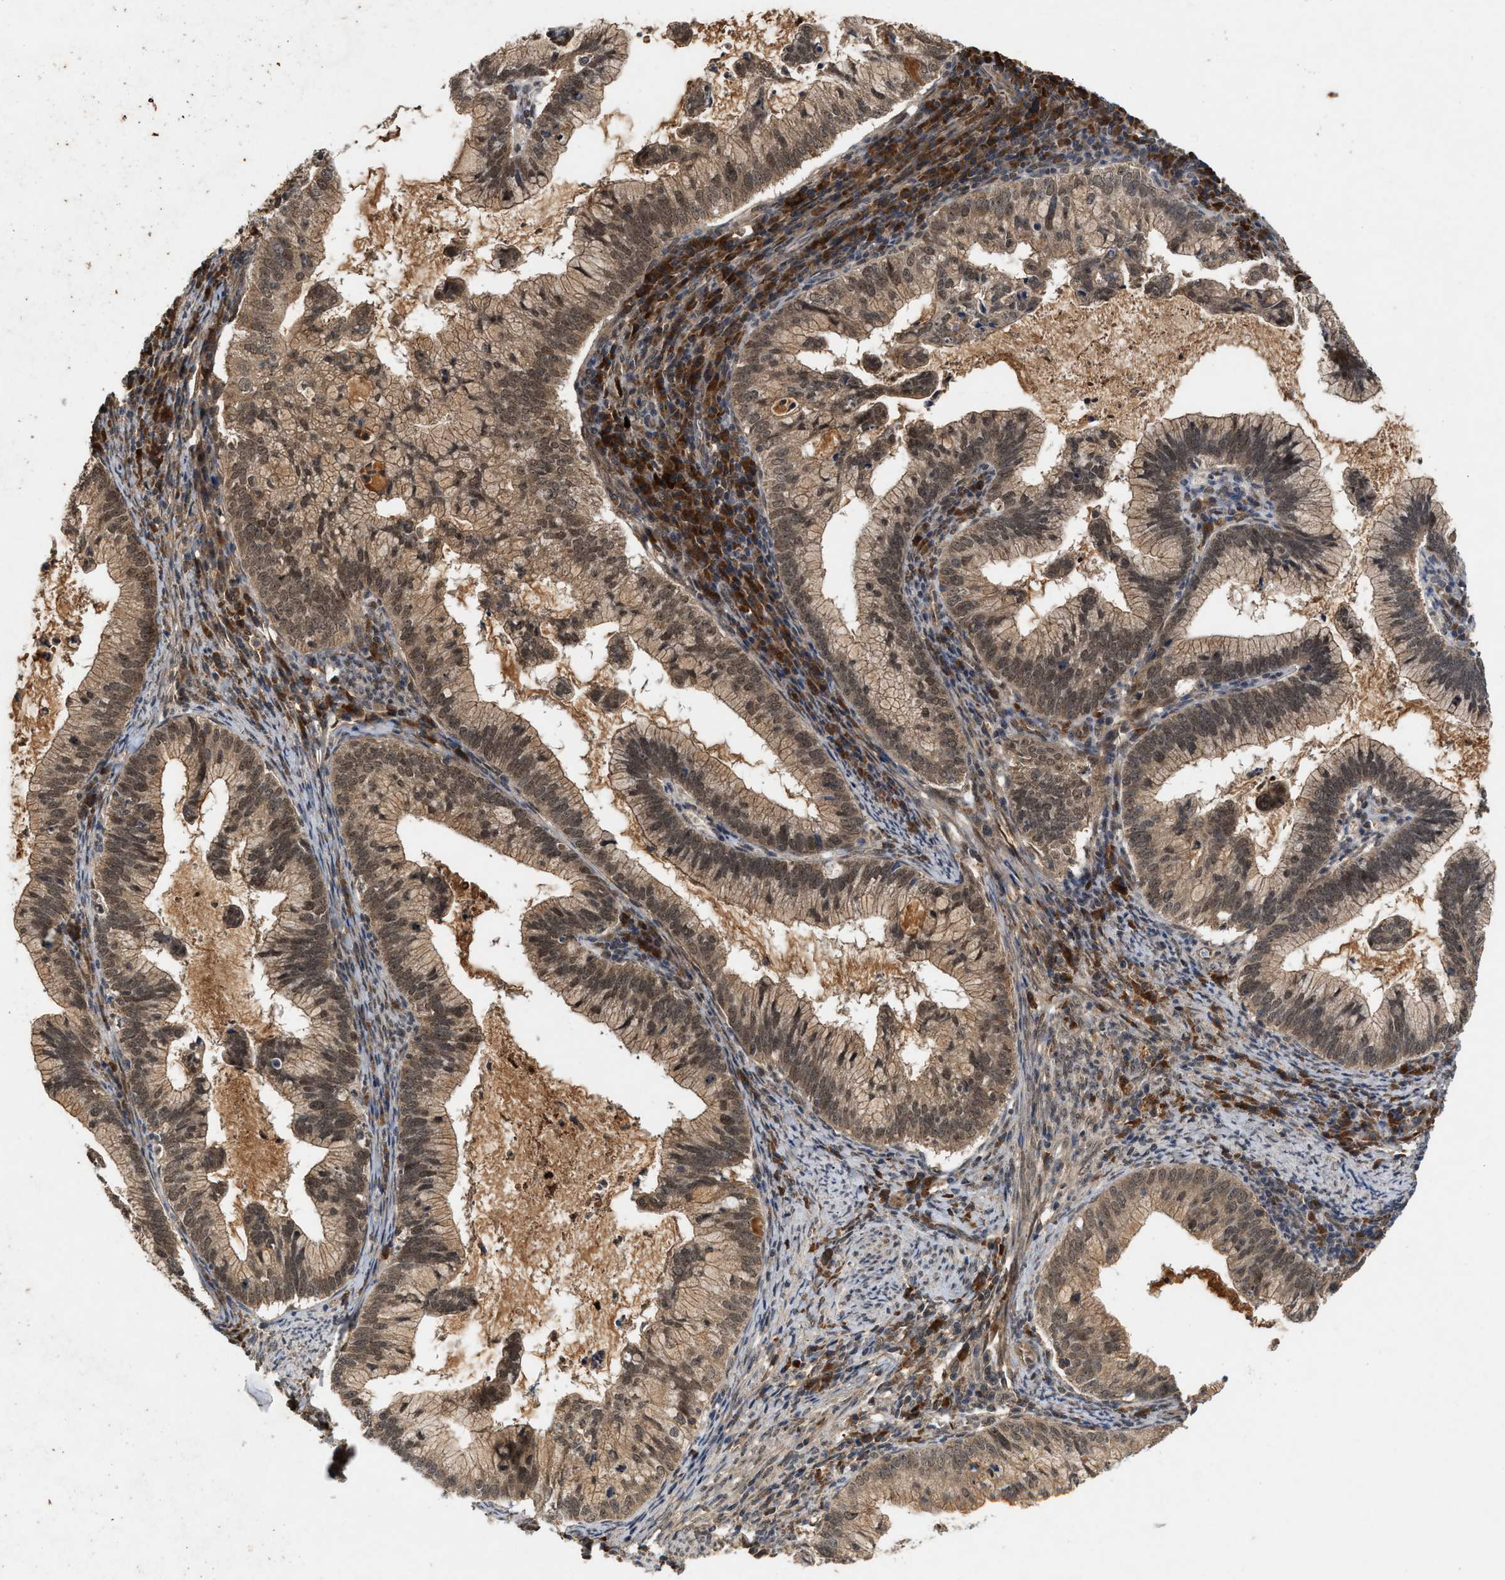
{"staining": {"intensity": "weak", "quantity": ">75%", "location": "cytoplasmic/membranous,nuclear"}, "tissue": "cervical cancer", "cell_type": "Tumor cells", "image_type": "cancer", "snomed": [{"axis": "morphology", "description": "Adenocarcinoma, NOS"}, {"axis": "topography", "description": "Cervix"}], "caption": "Immunohistochemical staining of human cervical adenocarcinoma exhibits low levels of weak cytoplasmic/membranous and nuclear positivity in approximately >75% of tumor cells.", "gene": "RUSC2", "patient": {"sex": "female", "age": 36}}